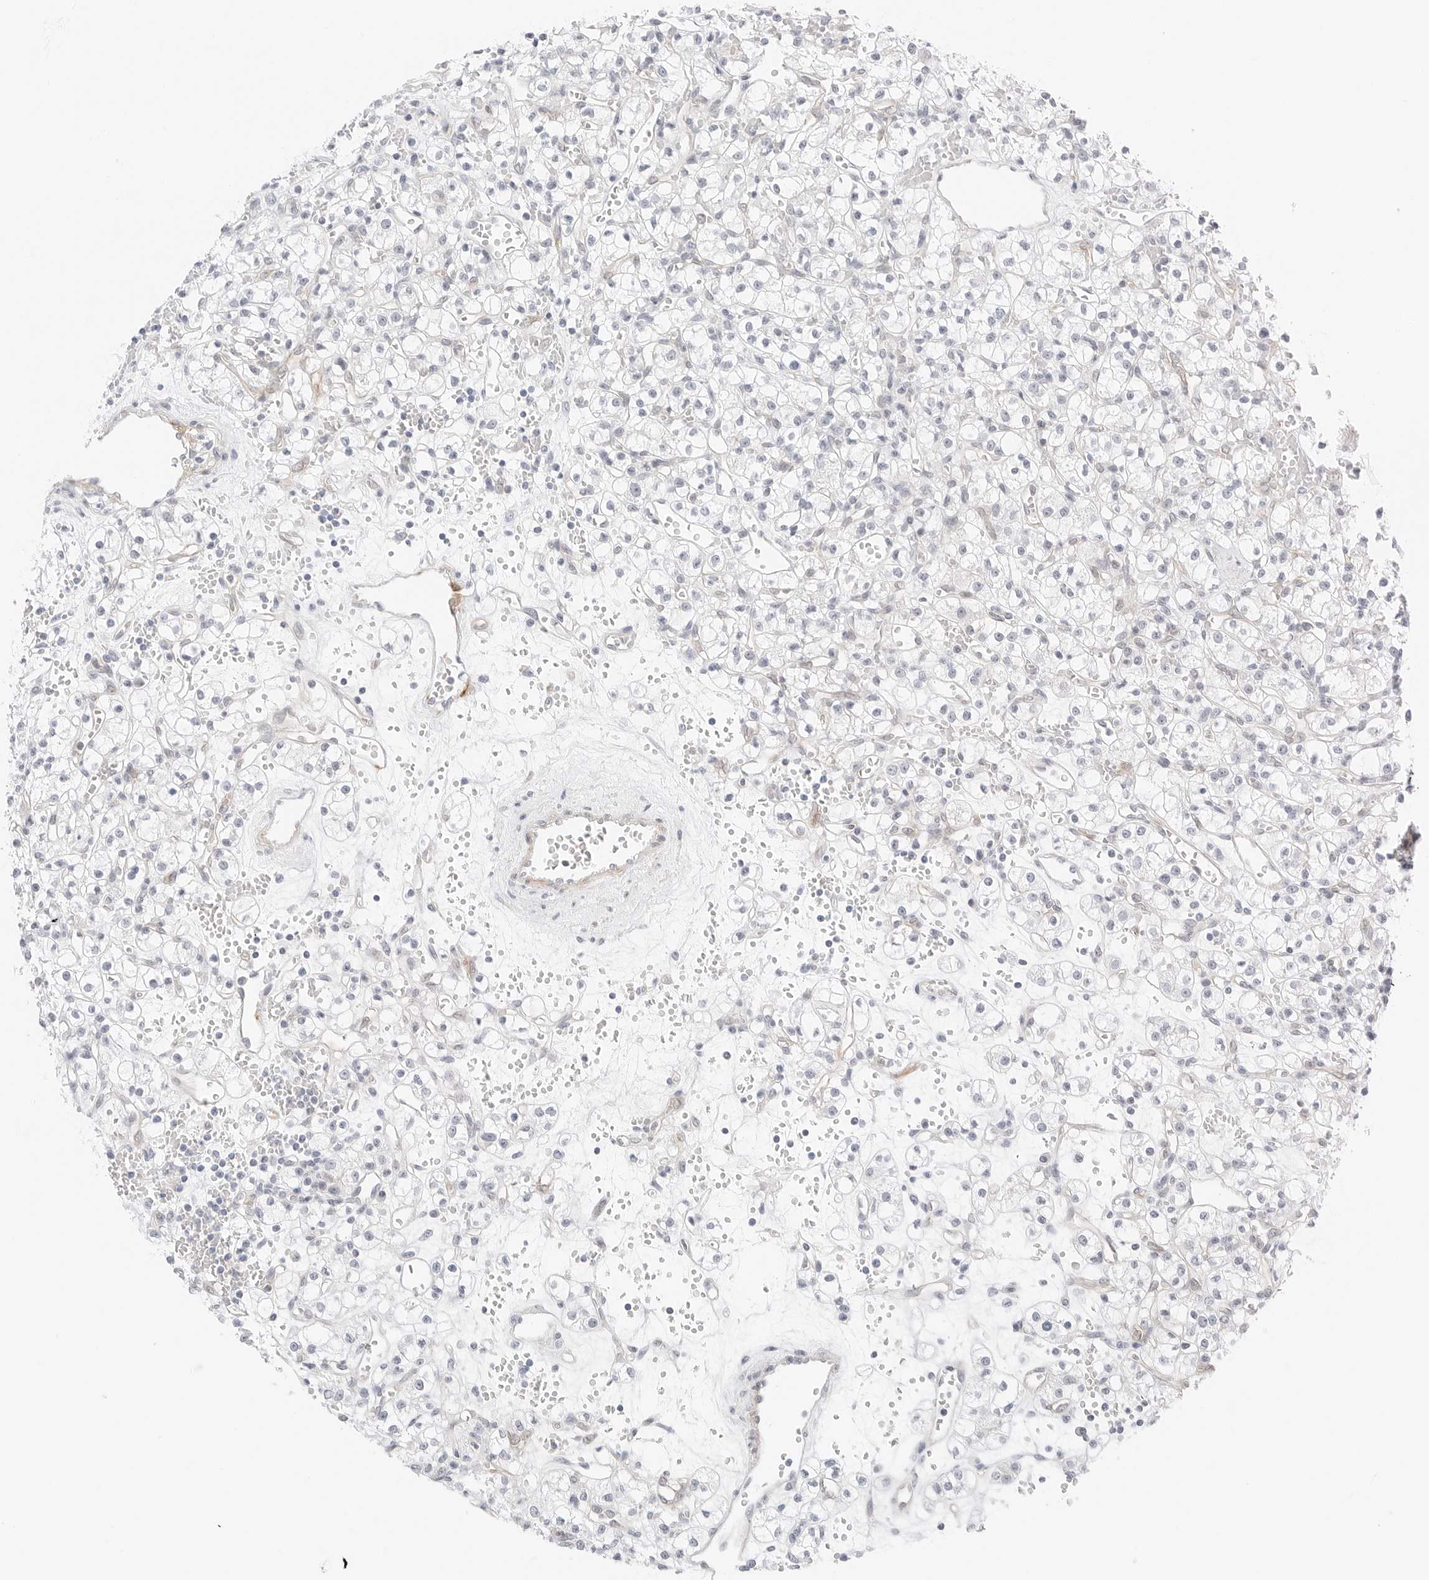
{"staining": {"intensity": "negative", "quantity": "none", "location": "none"}, "tissue": "renal cancer", "cell_type": "Tumor cells", "image_type": "cancer", "snomed": [{"axis": "morphology", "description": "Adenocarcinoma, NOS"}, {"axis": "topography", "description": "Kidney"}], "caption": "Immunohistochemical staining of renal cancer reveals no significant expression in tumor cells.", "gene": "IQCC", "patient": {"sex": "female", "age": 59}}